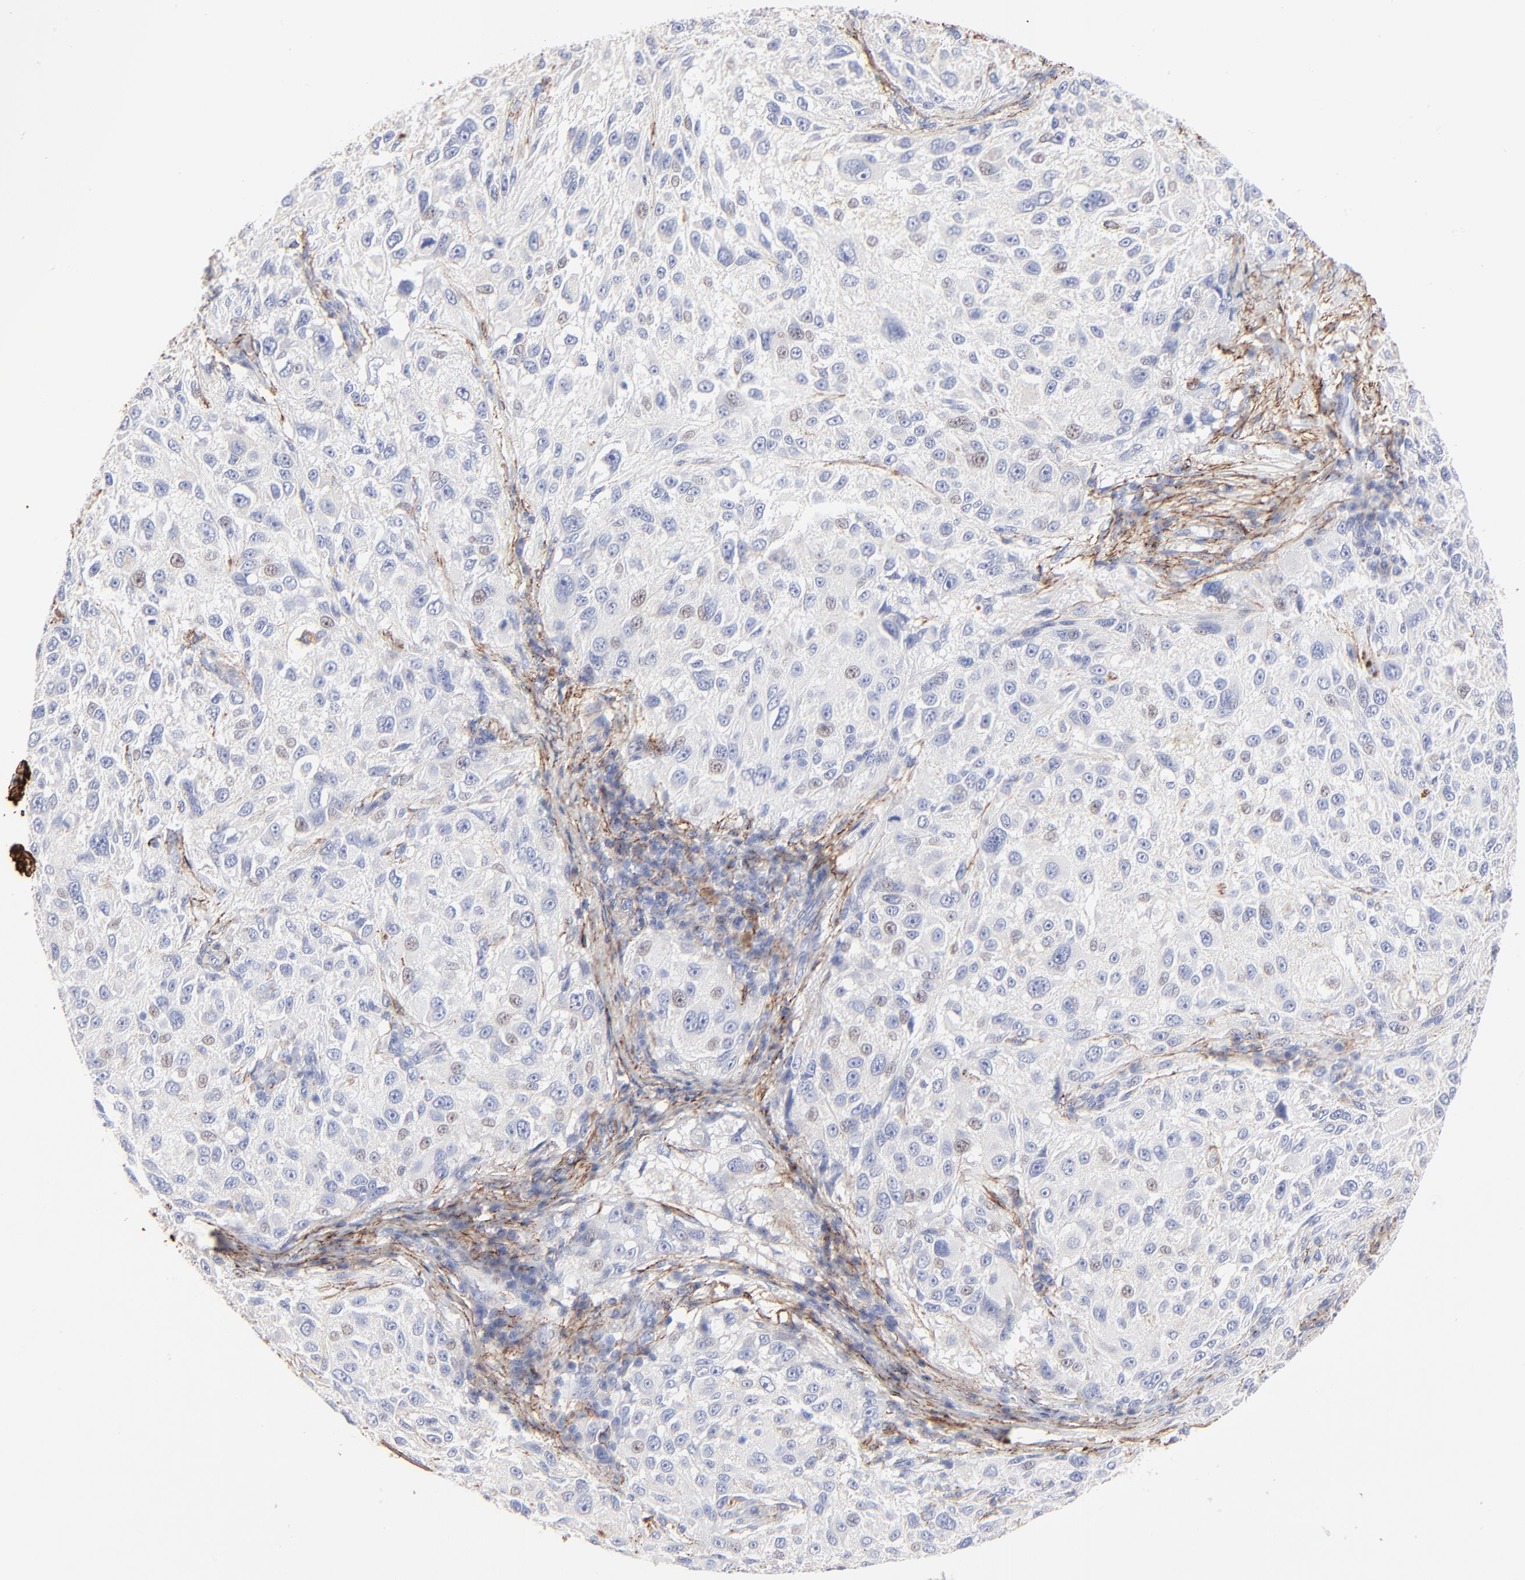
{"staining": {"intensity": "negative", "quantity": "none", "location": "none"}, "tissue": "melanoma", "cell_type": "Tumor cells", "image_type": "cancer", "snomed": [{"axis": "morphology", "description": "Necrosis, NOS"}, {"axis": "morphology", "description": "Malignant melanoma, NOS"}, {"axis": "topography", "description": "Skin"}], "caption": "Micrograph shows no significant protein positivity in tumor cells of melanoma. (Stains: DAB immunohistochemistry with hematoxylin counter stain, Microscopy: brightfield microscopy at high magnification).", "gene": "FBLN2", "patient": {"sex": "female", "age": 87}}